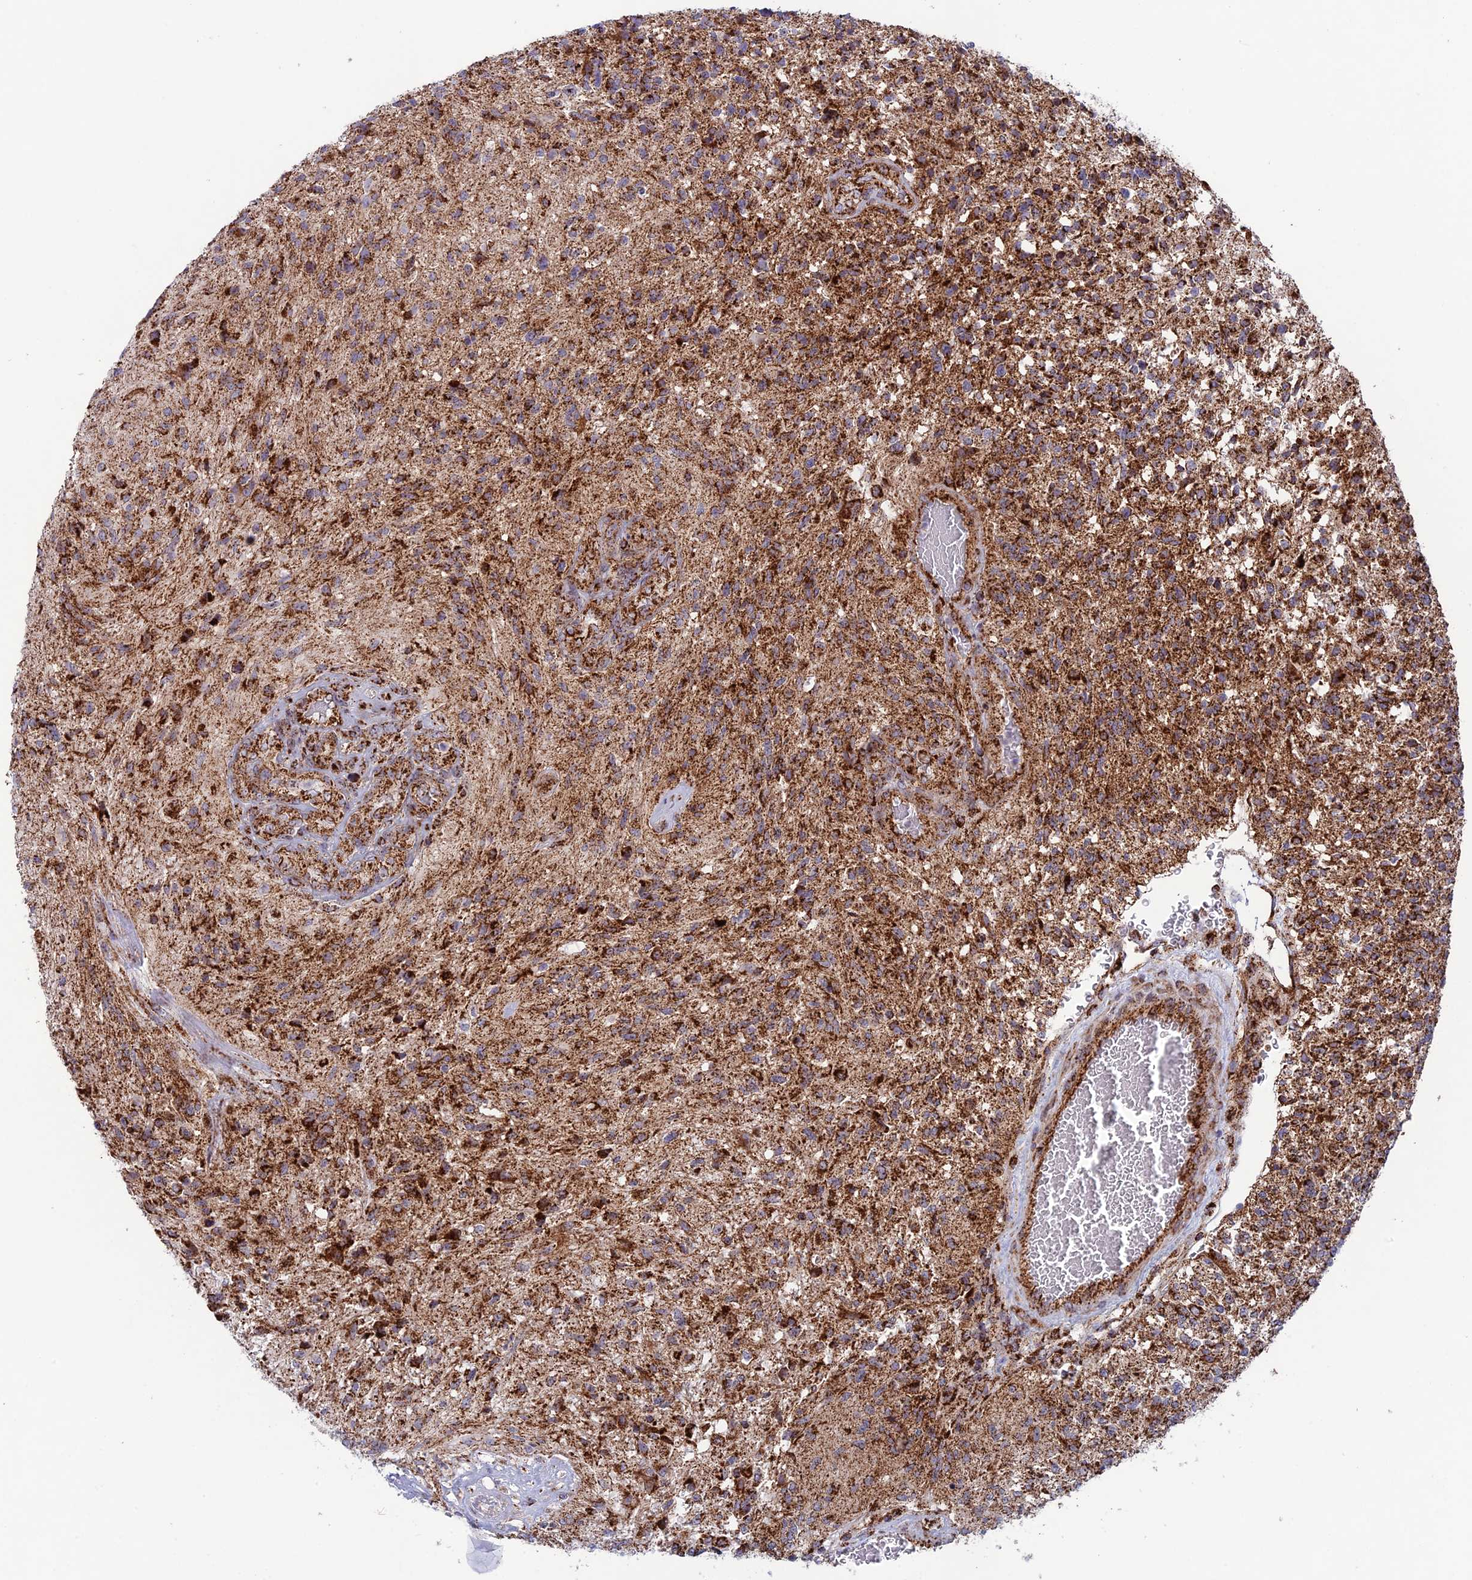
{"staining": {"intensity": "moderate", "quantity": ">75%", "location": "cytoplasmic/membranous"}, "tissue": "glioma", "cell_type": "Tumor cells", "image_type": "cancer", "snomed": [{"axis": "morphology", "description": "Glioma, malignant, High grade"}, {"axis": "topography", "description": "Brain"}], "caption": "Approximately >75% of tumor cells in malignant high-grade glioma demonstrate moderate cytoplasmic/membranous protein expression as visualized by brown immunohistochemical staining.", "gene": "MRPS18B", "patient": {"sex": "male", "age": 56}}